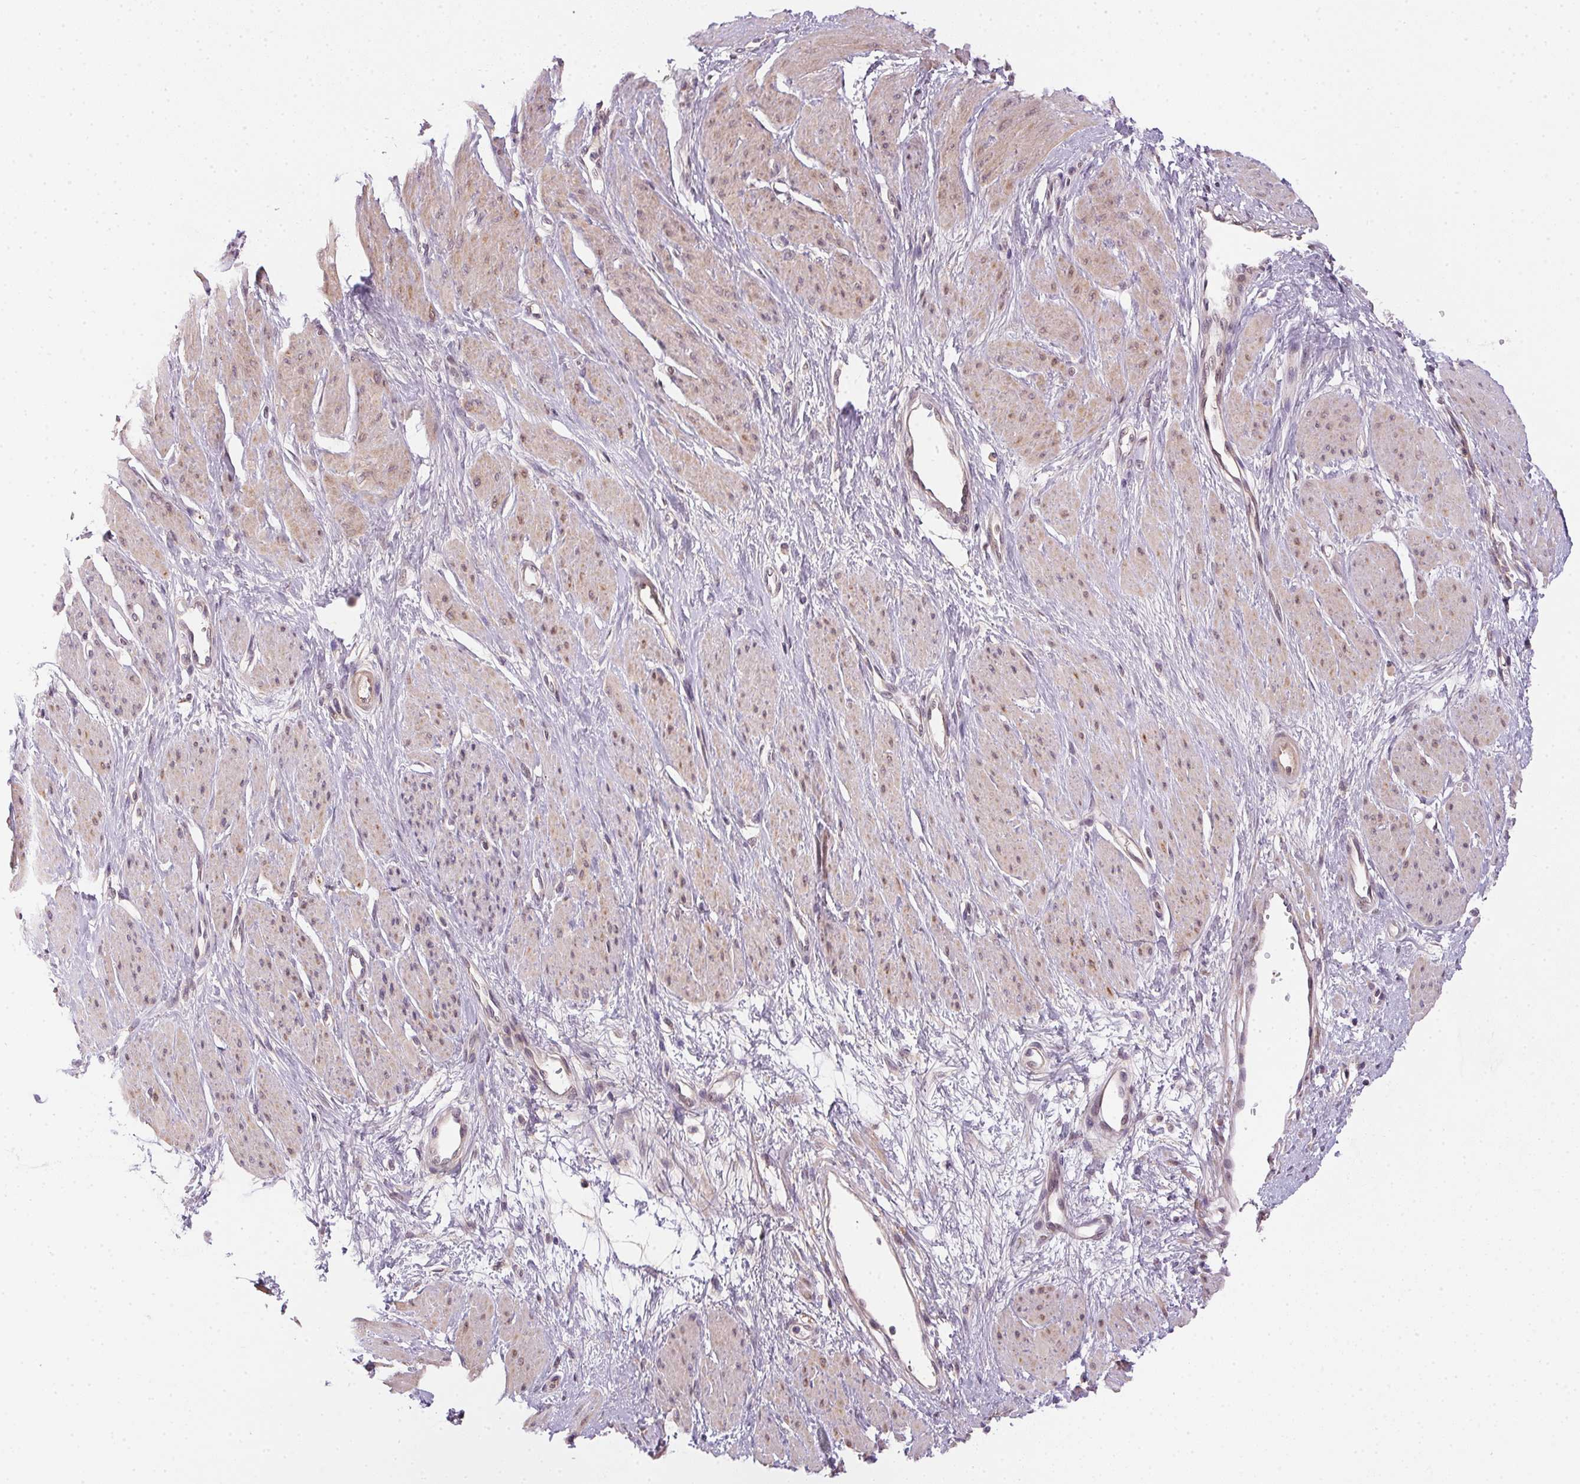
{"staining": {"intensity": "weak", "quantity": "25%-75%", "location": "cytoplasmic/membranous,nuclear"}, "tissue": "smooth muscle", "cell_type": "Smooth muscle cells", "image_type": "normal", "snomed": [{"axis": "morphology", "description": "Normal tissue, NOS"}, {"axis": "topography", "description": "Smooth muscle"}, {"axis": "topography", "description": "Uterus"}], "caption": "This micrograph shows immunohistochemistry (IHC) staining of benign human smooth muscle, with low weak cytoplasmic/membranous,nuclear staining in about 25%-75% of smooth muscle cells.", "gene": "CFAP92", "patient": {"sex": "female", "age": 39}}